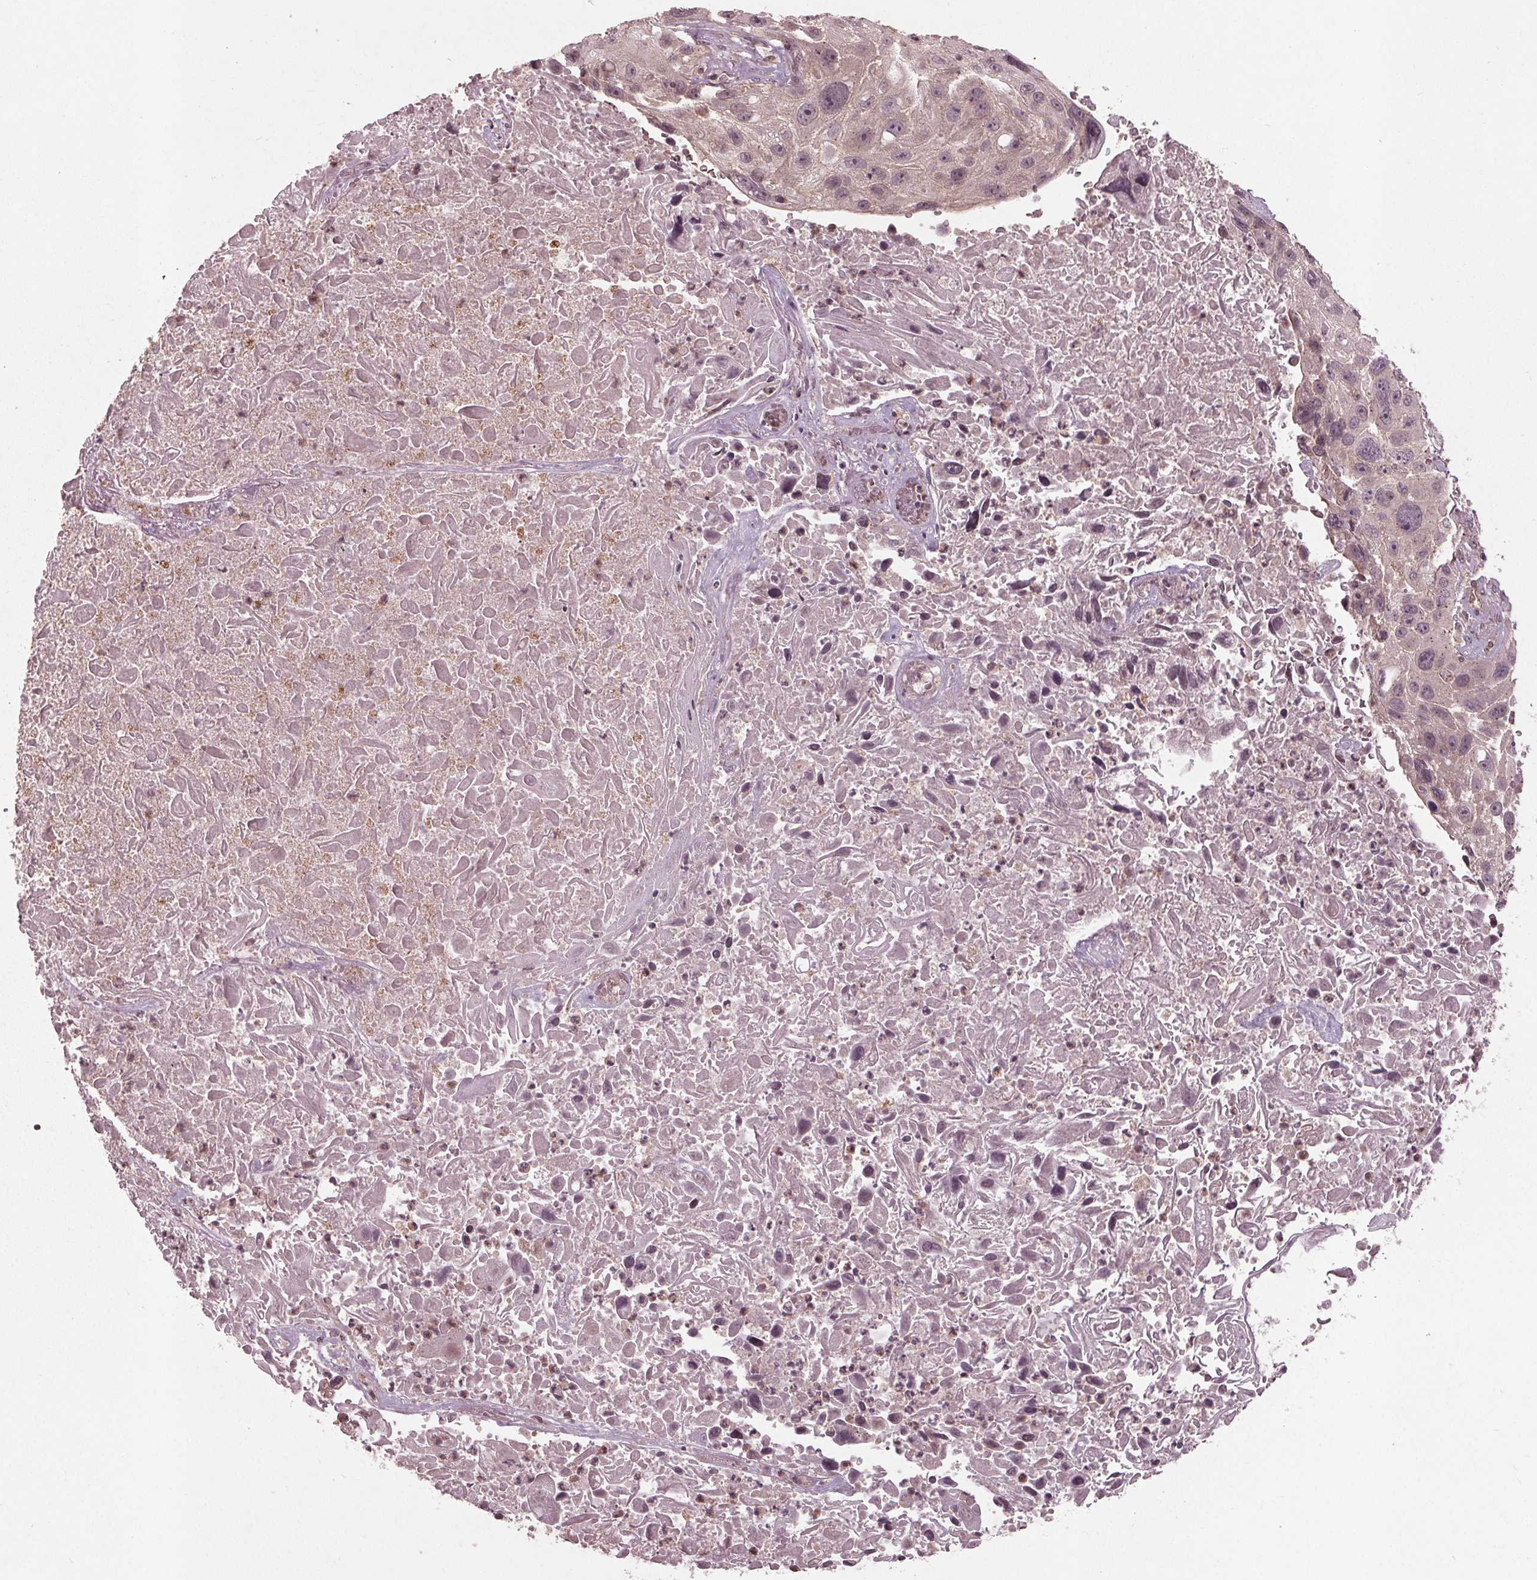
{"staining": {"intensity": "negative", "quantity": "none", "location": "none"}, "tissue": "lung cancer", "cell_type": "Tumor cells", "image_type": "cancer", "snomed": [{"axis": "morphology", "description": "Normal morphology"}, {"axis": "morphology", "description": "Squamous cell carcinoma, NOS"}, {"axis": "topography", "description": "Lymph node"}, {"axis": "topography", "description": "Lung"}], "caption": "The photomicrograph displays no staining of tumor cells in lung squamous cell carcinoma. (DAB (3,3'-diaminobenzidine) immunohistochemistry (IHC) with hematoxylin counter stain).", "gene": "BTBD1", "patient": {"sex": "male", "age": 67}}